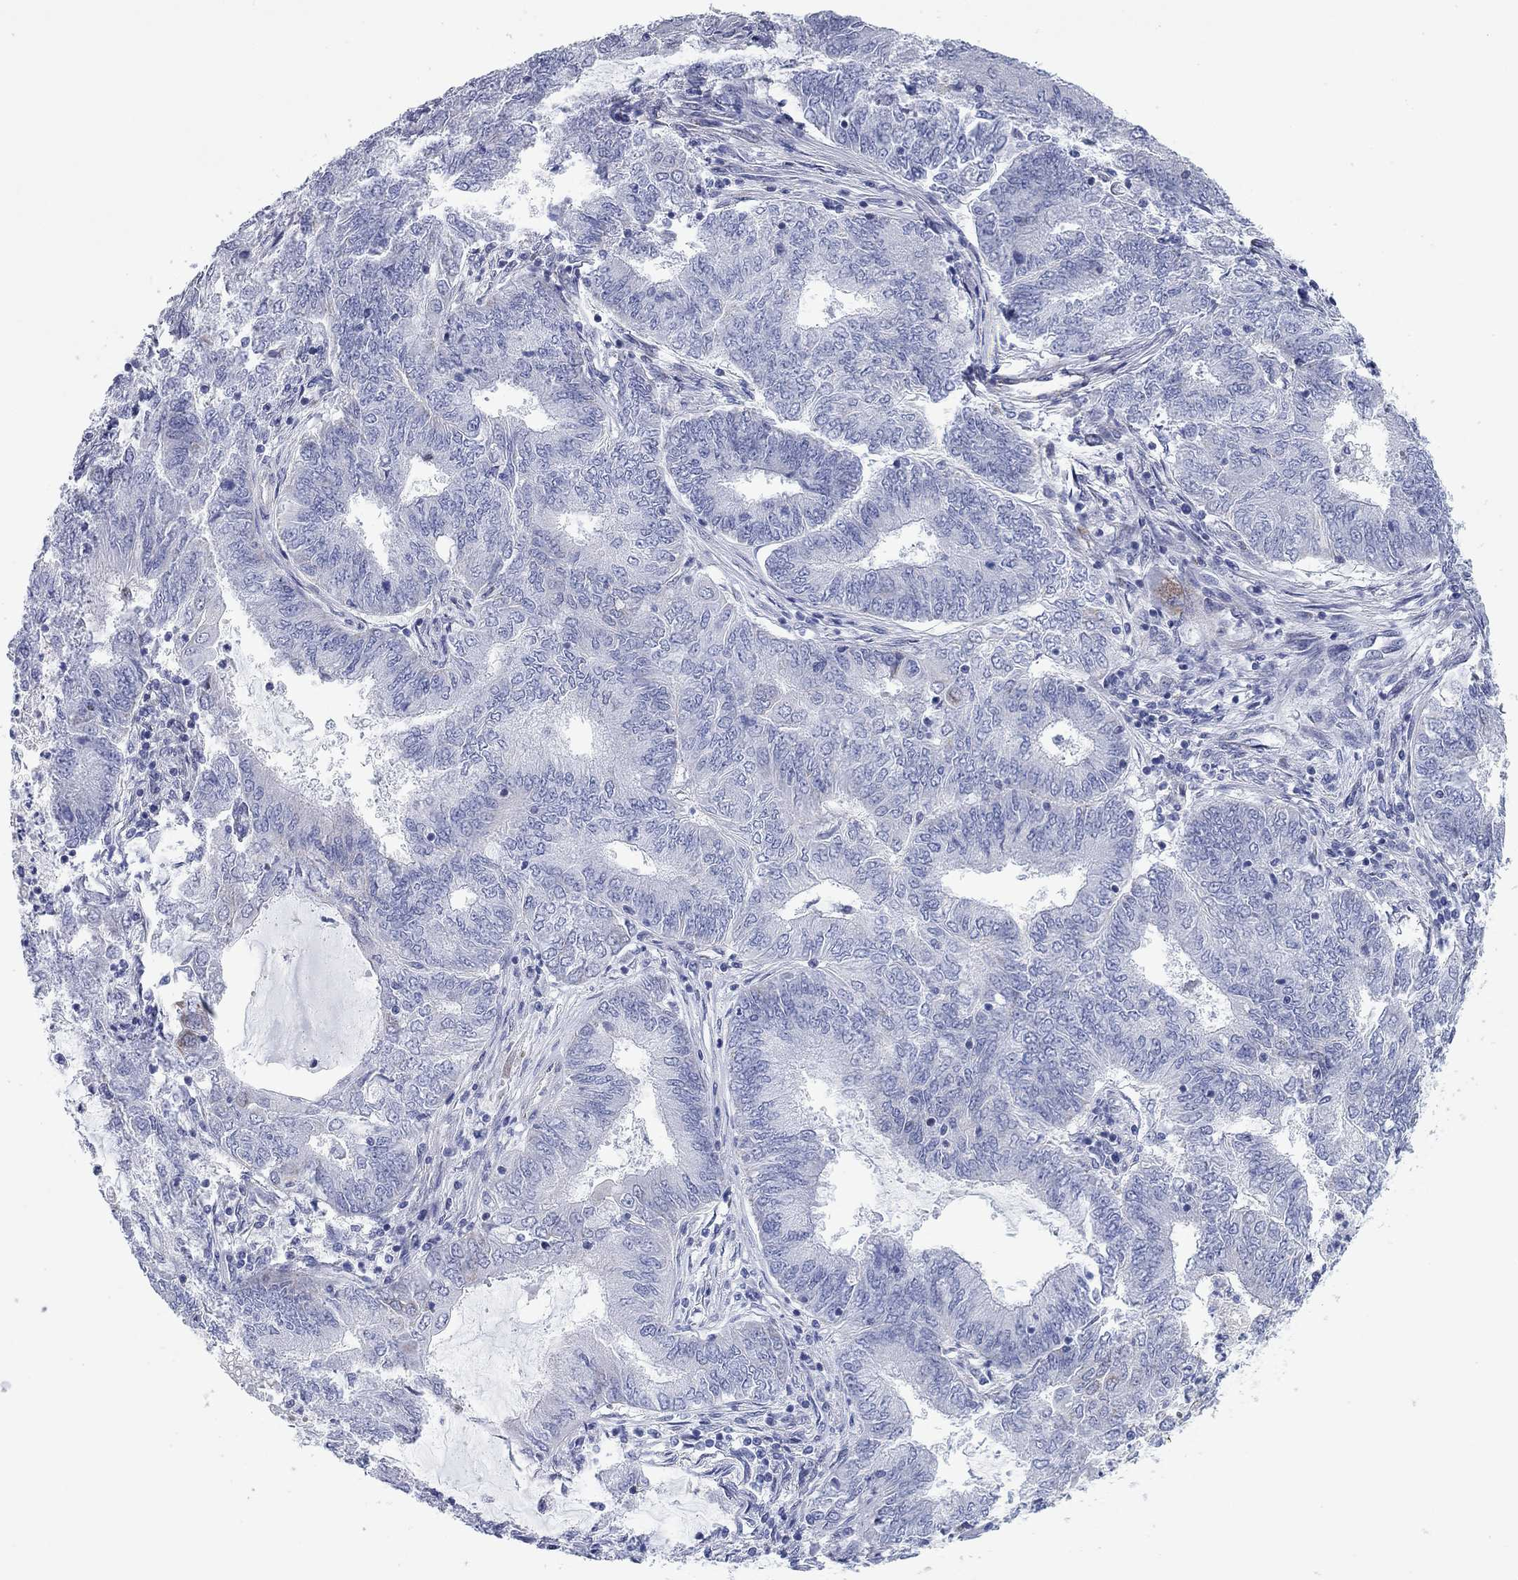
{"staining": {"intensity": "negative", "quantity": "none", "location": "none"}, "tissue": "endometrial cancer", "cell_type": "Tumor cells", "image_type": "cancer", "snomed": [{"axis": "morphology", "description": "Adenocarcinoma, NOS"}, {"axis": "topography", "description": "Endometrium"}], "caption": "This is a micrograph of immunohistochemistry (IHC) staining of endometrial adenocarcinoma, which shows no expression in tumor cells.", "gene": "CHI3L2", "patient": {"sex": "female", "age": 62}}